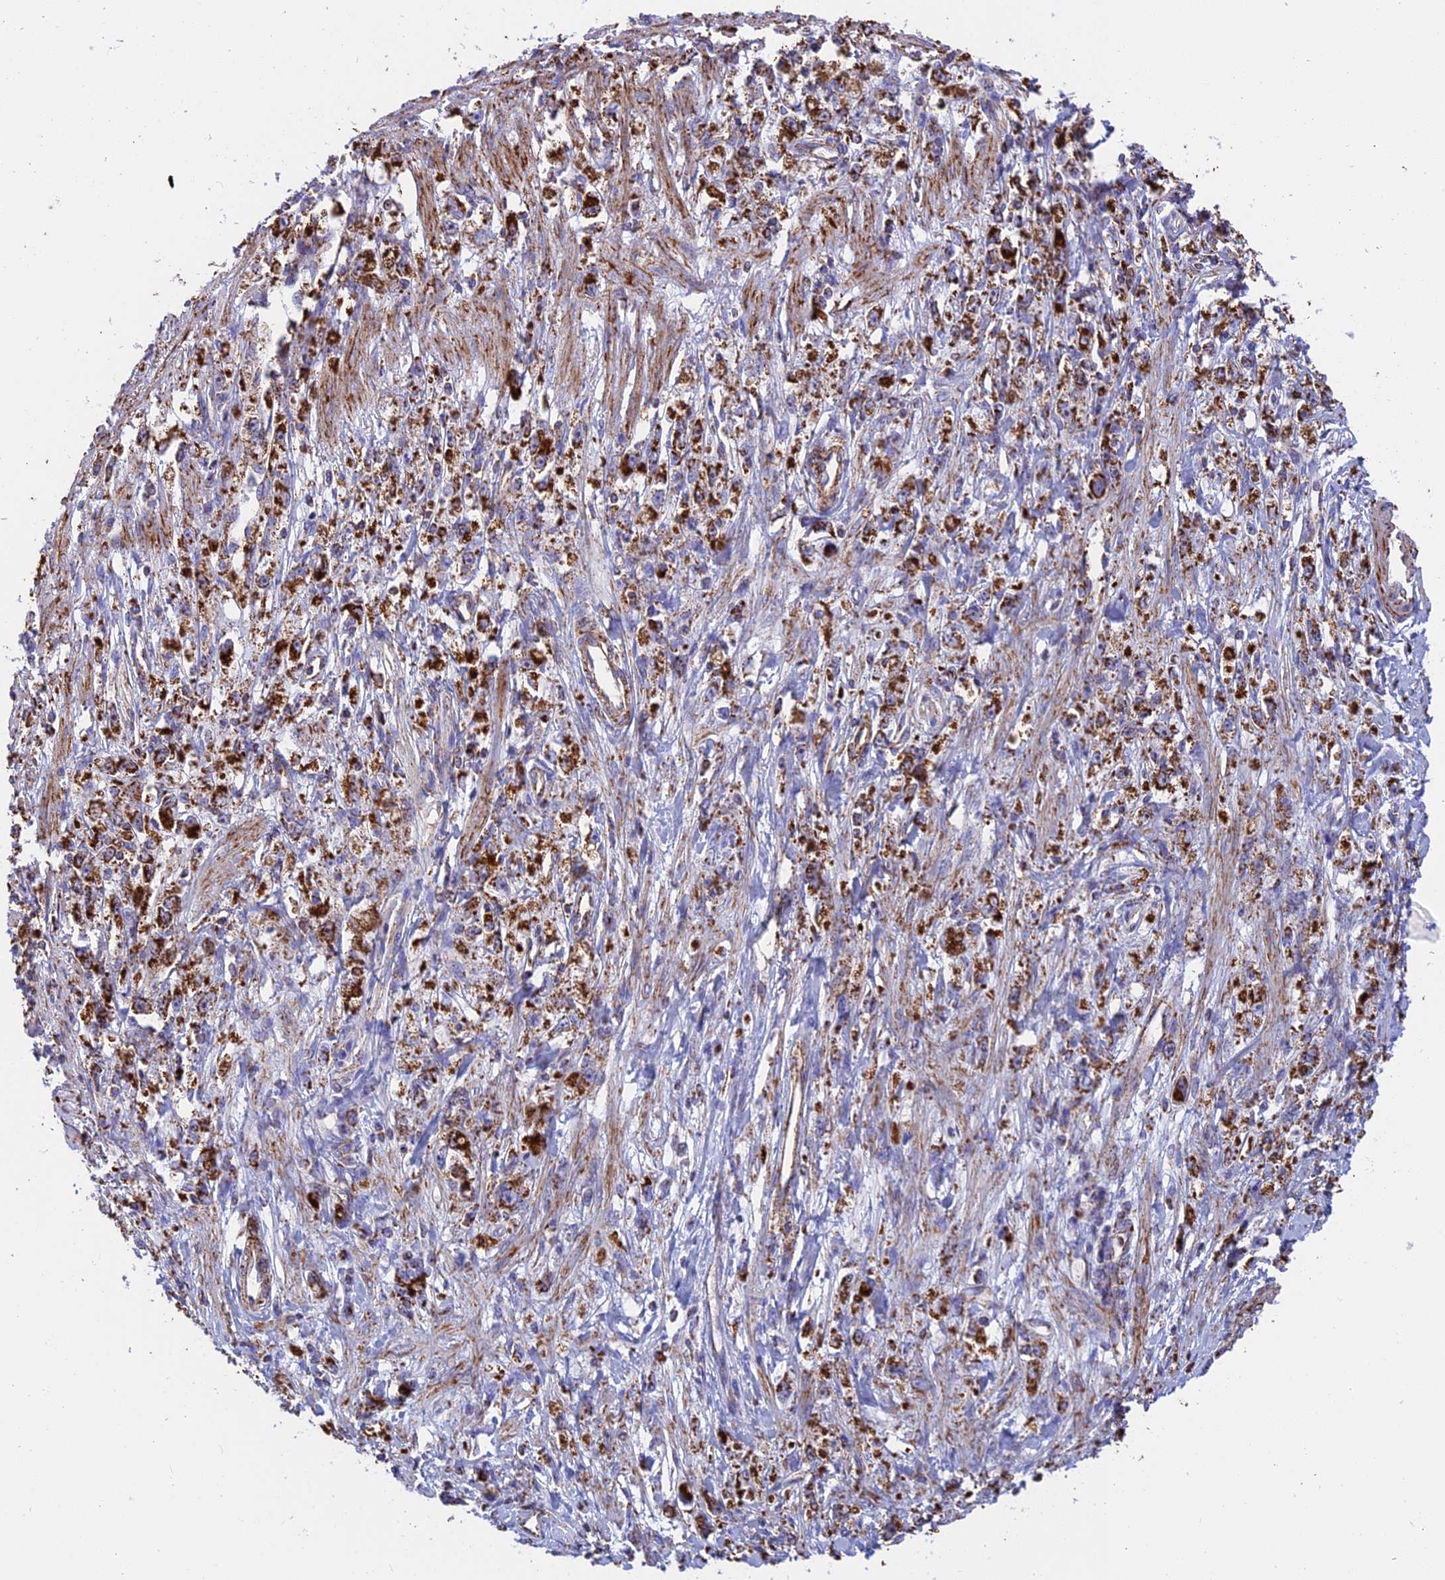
{"staining": {"intensity": "strong", "quantity": ">75%", "location": "cytoplasmic/membranous"}, "tissue": "stomach cancer", "cell_type": "Tumor cells", "image_type": "cancer", "snomed": [{"axis": "morphology", "description": "Adenocarcinoma, NOS"}, {"axis": "topography", "description": "Stomach"}], "caption": "Stomach adenocarcinoma was stained to show a protein in brown. There is high levels of strong cytoplasmic/membranous positivity in approximately >75% of tumor cells.", "gene": "UQCRB", "patient": {"sex": "female", "age": 59}}